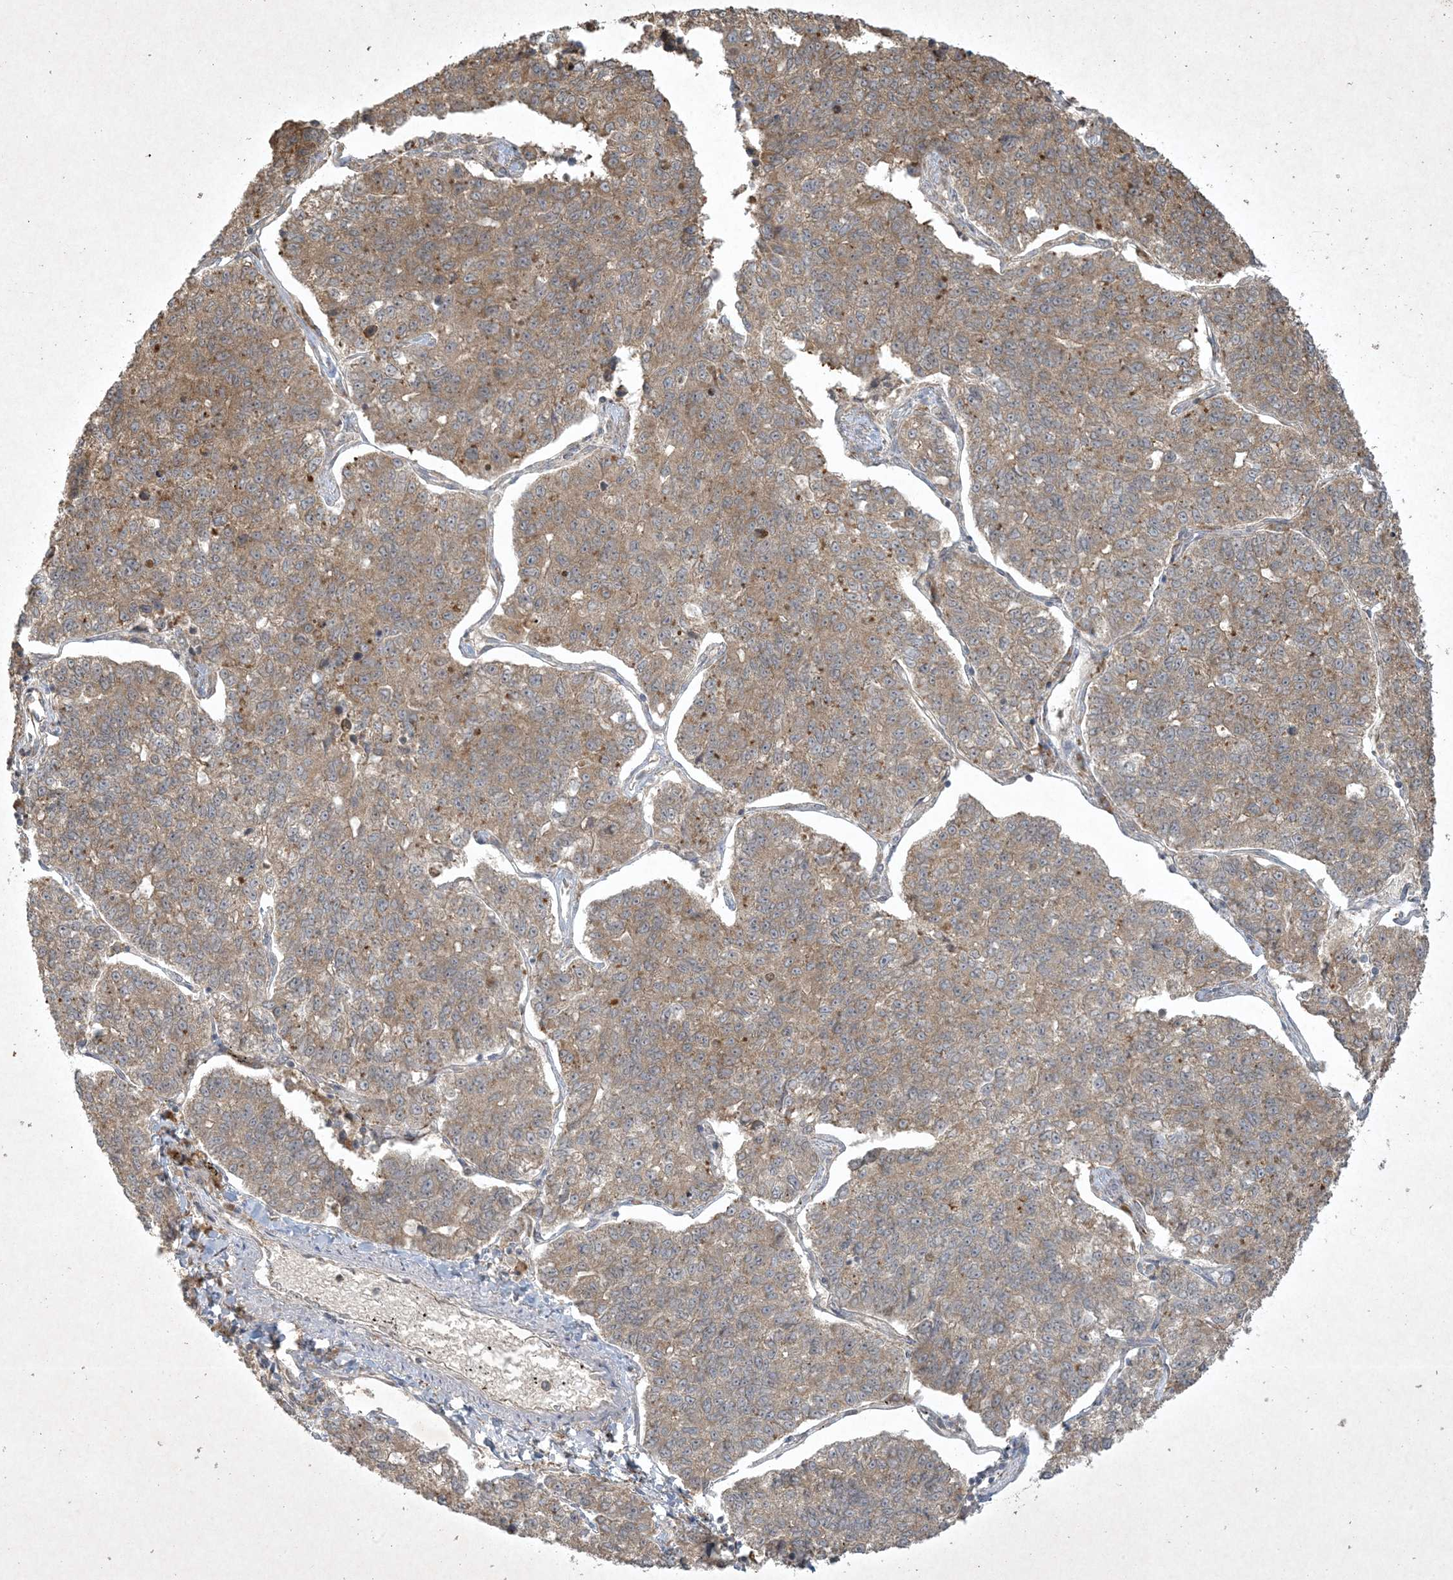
{"staining": {"intensity": "moderate", "quantity": ">75%", "location": "cytoplasmic/membranous"}, "tissue": "lung cancer", "cell_type": "Tumor cells", "image_type": "cancer", "snomed": [{"axis": "morphology", "description": "Adenocarcinoma, NOS"}, {"axis": "topography", "description": "Lung"}], "caption": "Immunohistochemistry (IHC) micrograph of human lung cancer stained for a protein (brown), which demonstrates medium levels of moderate cytoplasmic/membranous expression in about >75% of tumor cells.", "gene": "NRBP2", "patient": {"sex": "male", "age": 49}}